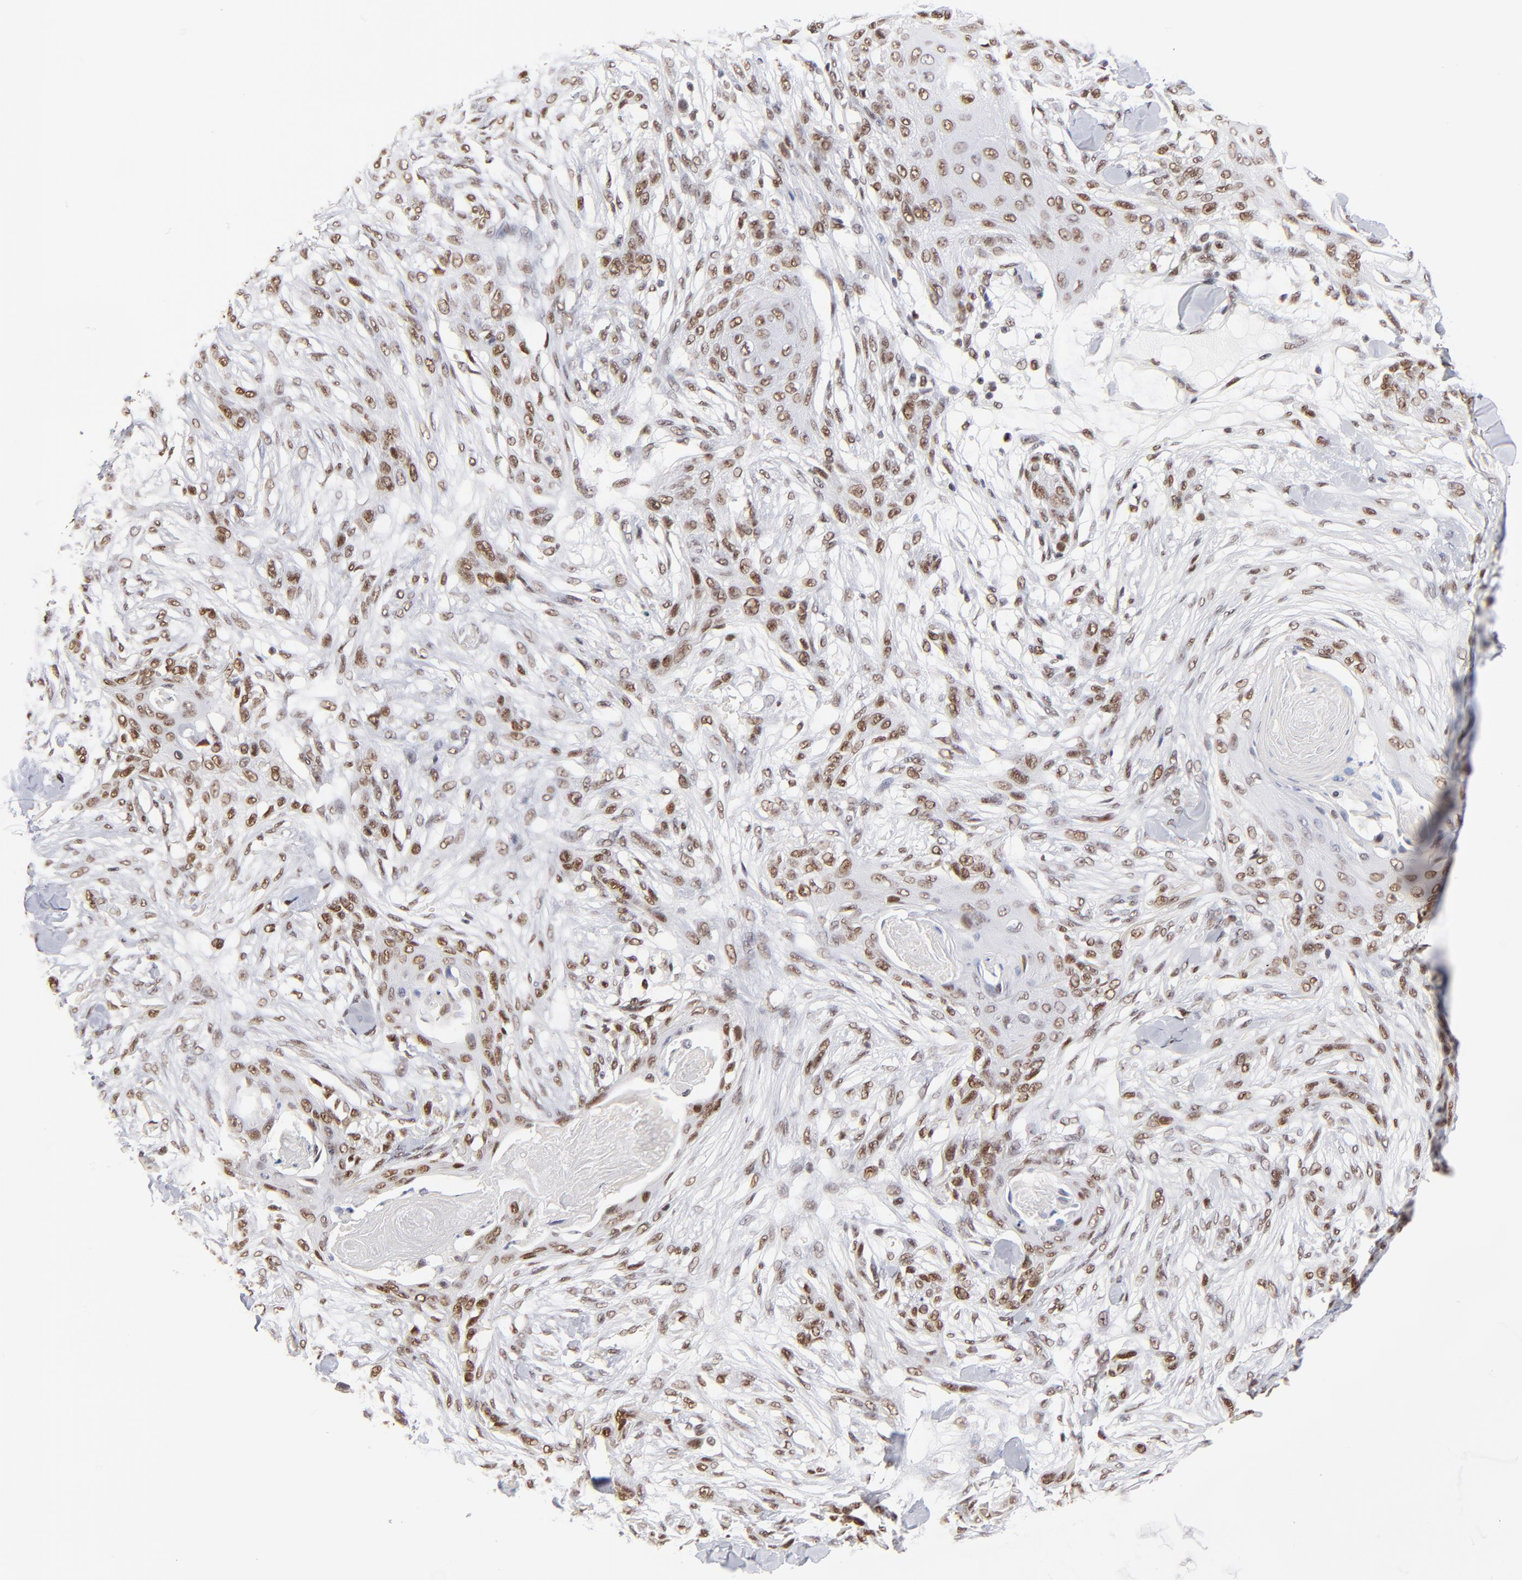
{"staining": {"intensity": "moderate", "quantity": "25%-75%", "location": "nuclear"}, "tissue": "skin cancer", "cell_type": "Tumor cells", "image_type": "cancer", "snomed": [{"axis": "morphology", "description": "Squamous cell carcinoma, NOS"}, {"axis": "topography", "description": "Skin"}], "caption": "Immunohistochemical staining of skin cancer (squamous cell carcinoma) shows medium levels of moderate nuclear staining in about 25%-75% of tumor cells.", "gene": "ZMYM3", "patient": {"sex": "female", "age": 59}}